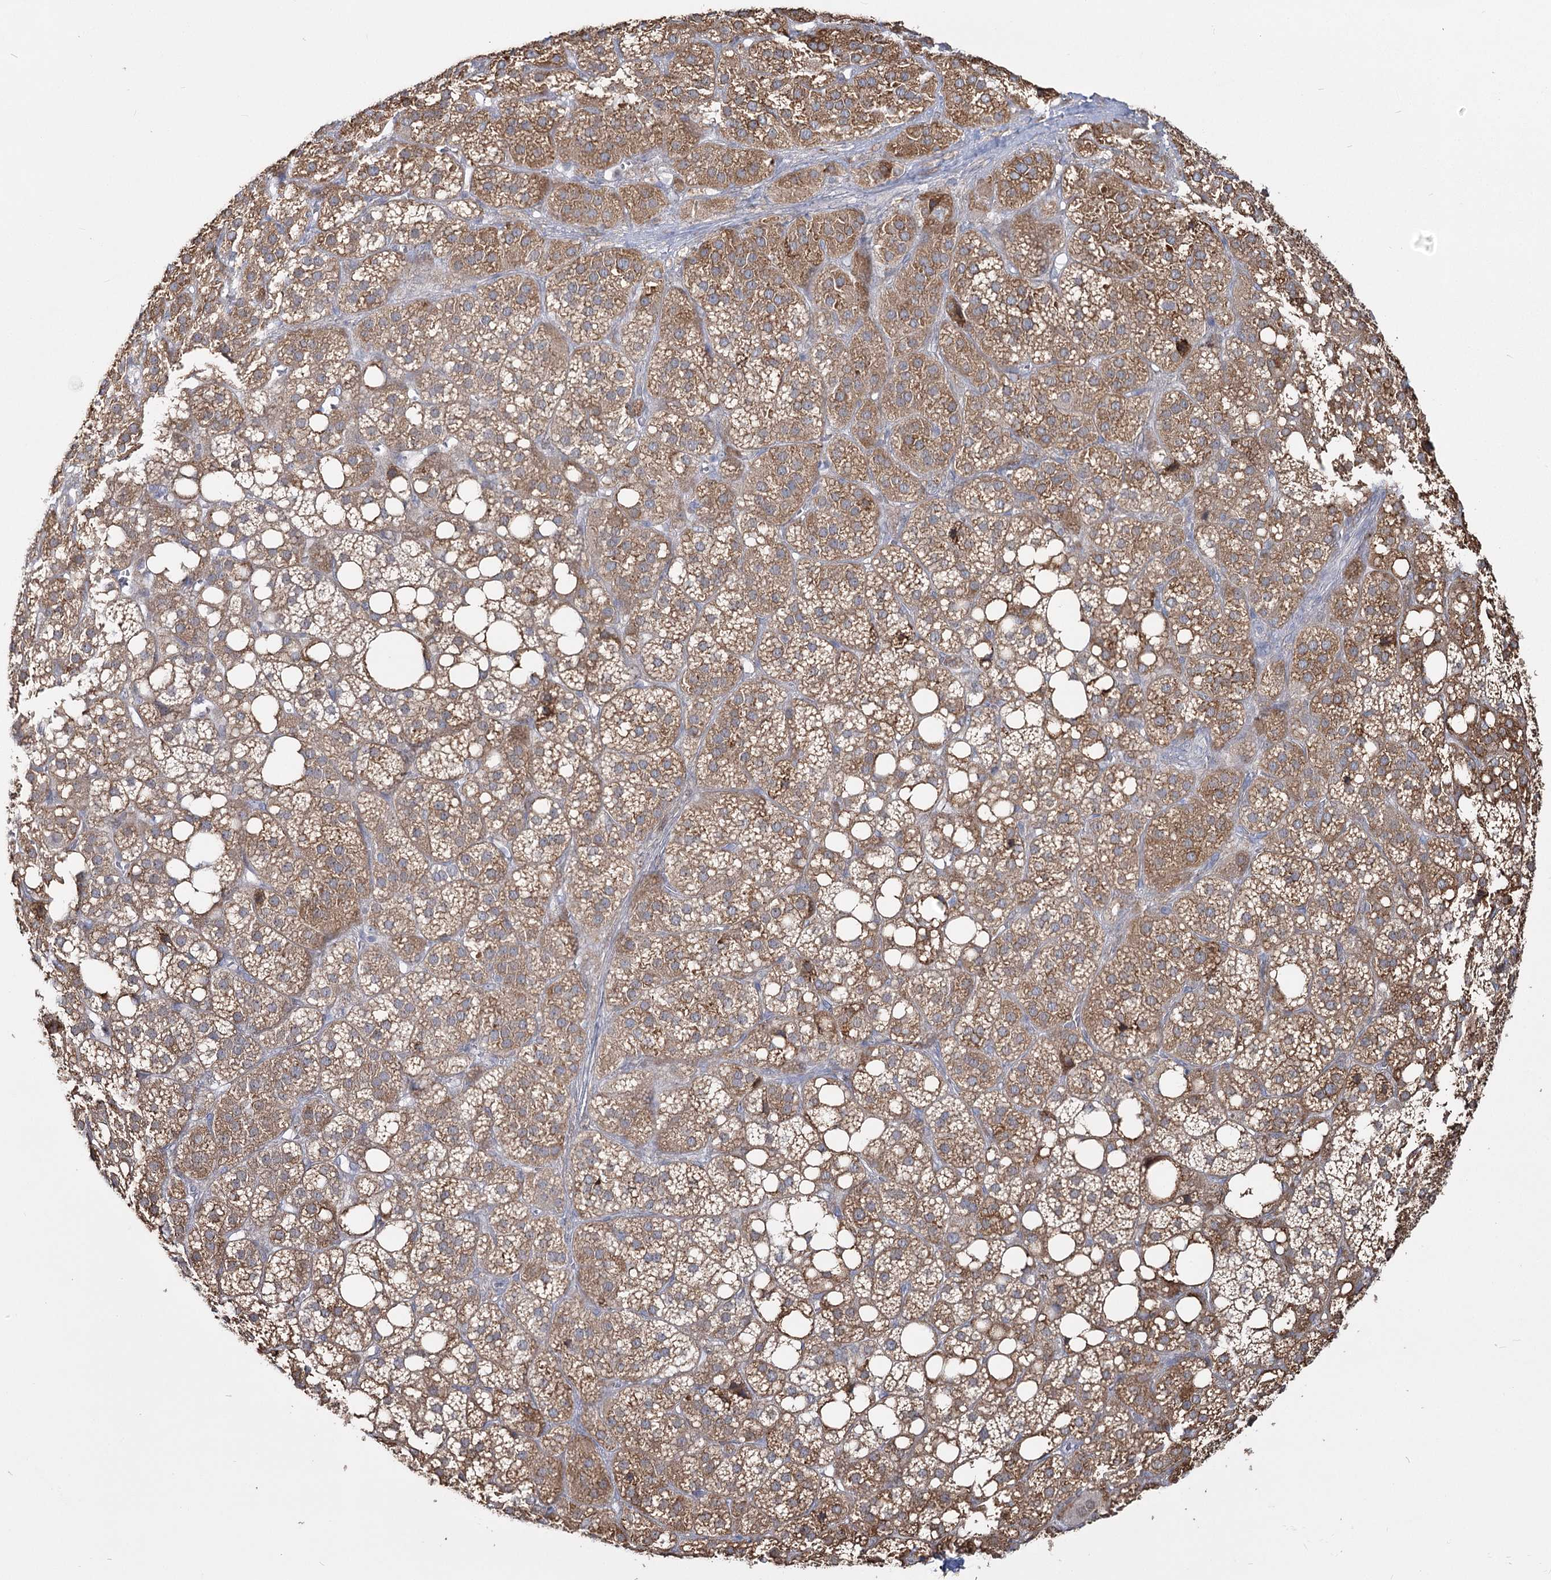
{"staining": {"intensity": "moderate", "quantity": "25%-75%", "location": "cytoplasmic/membranous"}, "tissue": "adrenal gland", "cell_type": "Glandular cells", "image_type": "normal", "snomed": [{"axis": "morphology", "description": "Normal tissue, NOS"}, {"axis": "topography", "description": "Adrenal gland"}], "caption": "Glandular cells demonstrate medium levels of moderate cytoplasmic/membranous staining in about 25%-75% of cells in normal adrenal gland.", "gene": "ZCCHC9", "patient": {"sex": "female", "age": 59}}